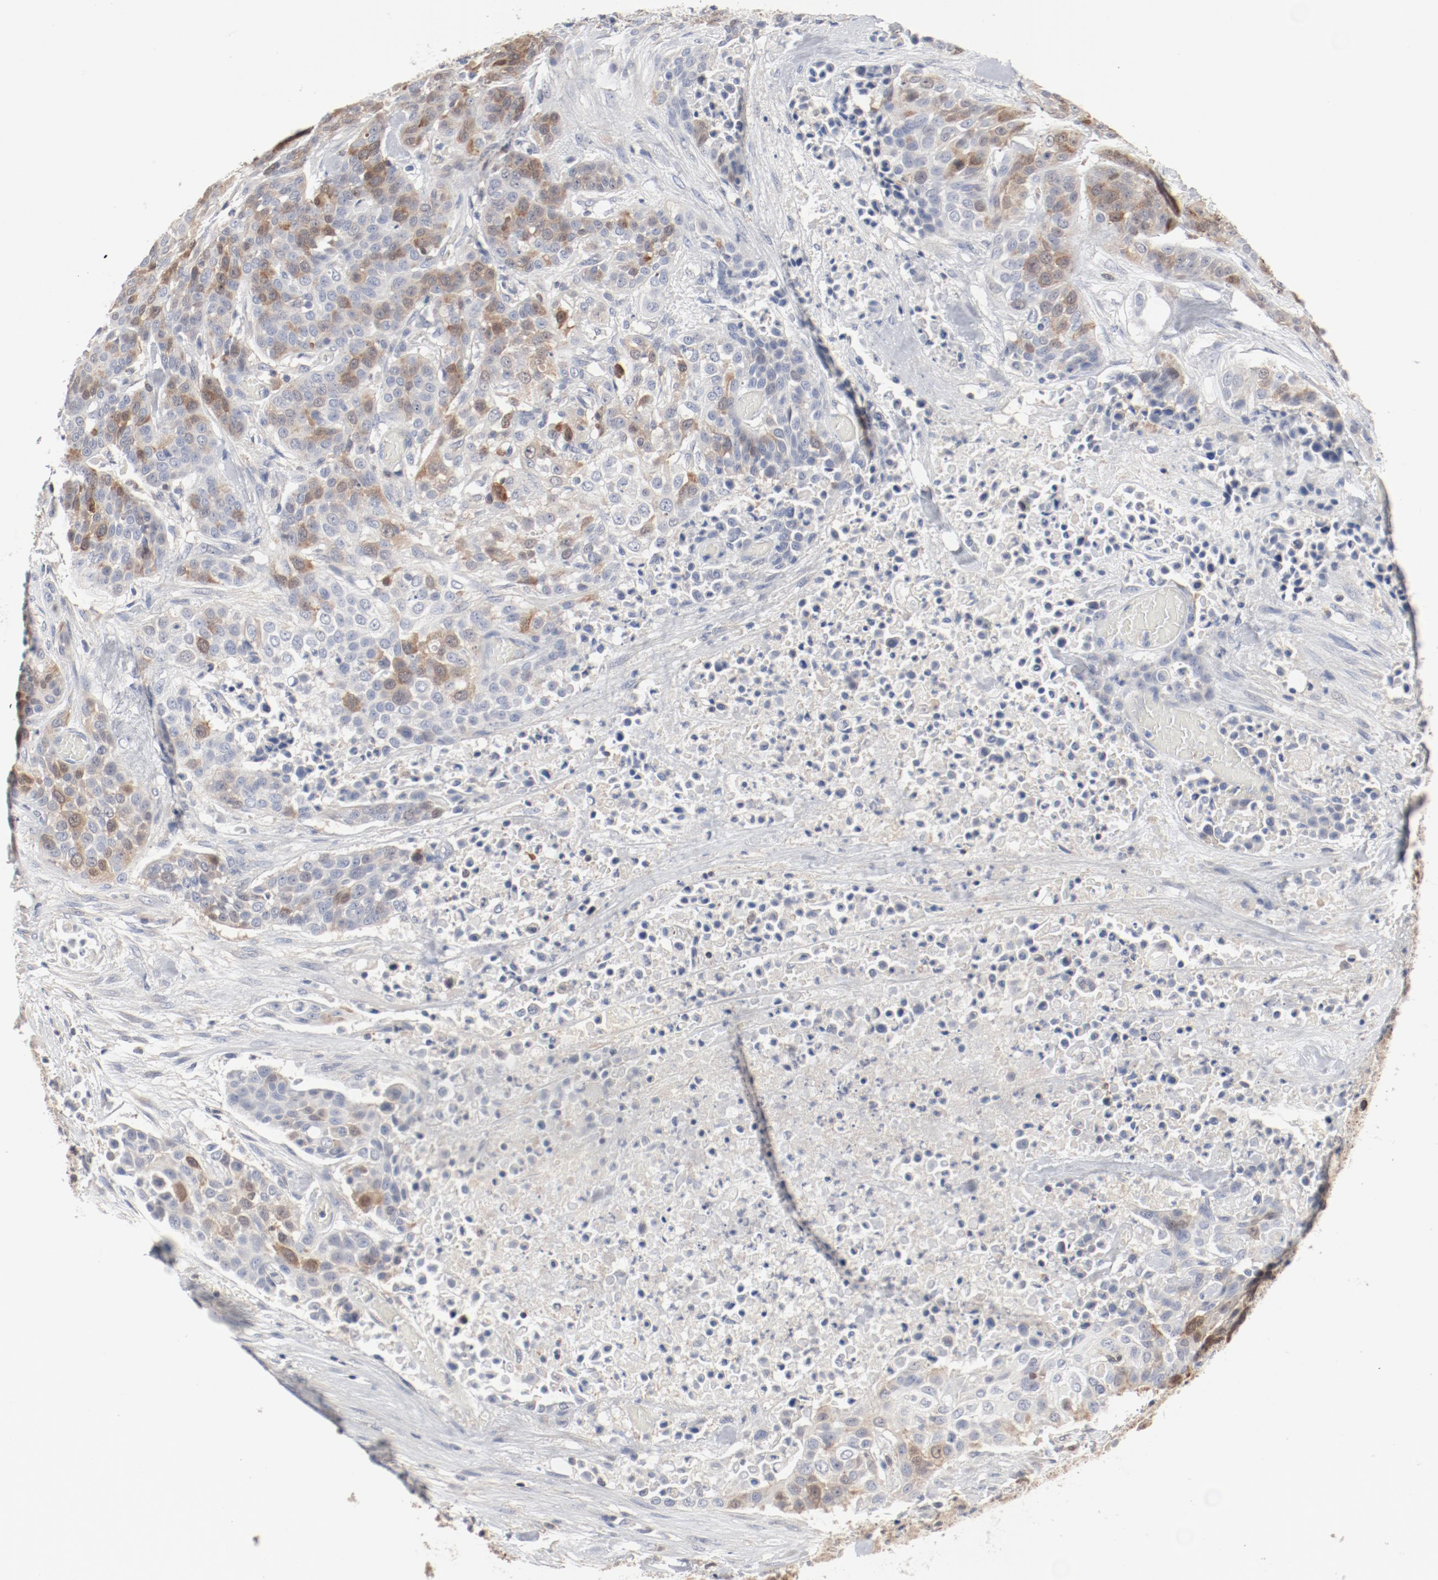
{"staining": {"intensity": "moderate", "quantity": "25%-75%", "location": "cytoplasmic/membranous,nuclear"}, "tissue": "urothelial cancer", "cell_type": "Tumor cells", "image_type": "cancer", "snomed": [{"axis": "morphology", "description": "Urothelial carcinoma, High grade"}, {"axis": "topography", "description": "Urinary bladder"}], "caption": "An image of human high-grade urothelial carcinoma stained for a protein shows moderate cytoplasmic/membranous and nuclear brown staining in tumor cells.", "gene": "CDK1", "patient": {"sex": "male", "age": 74}}